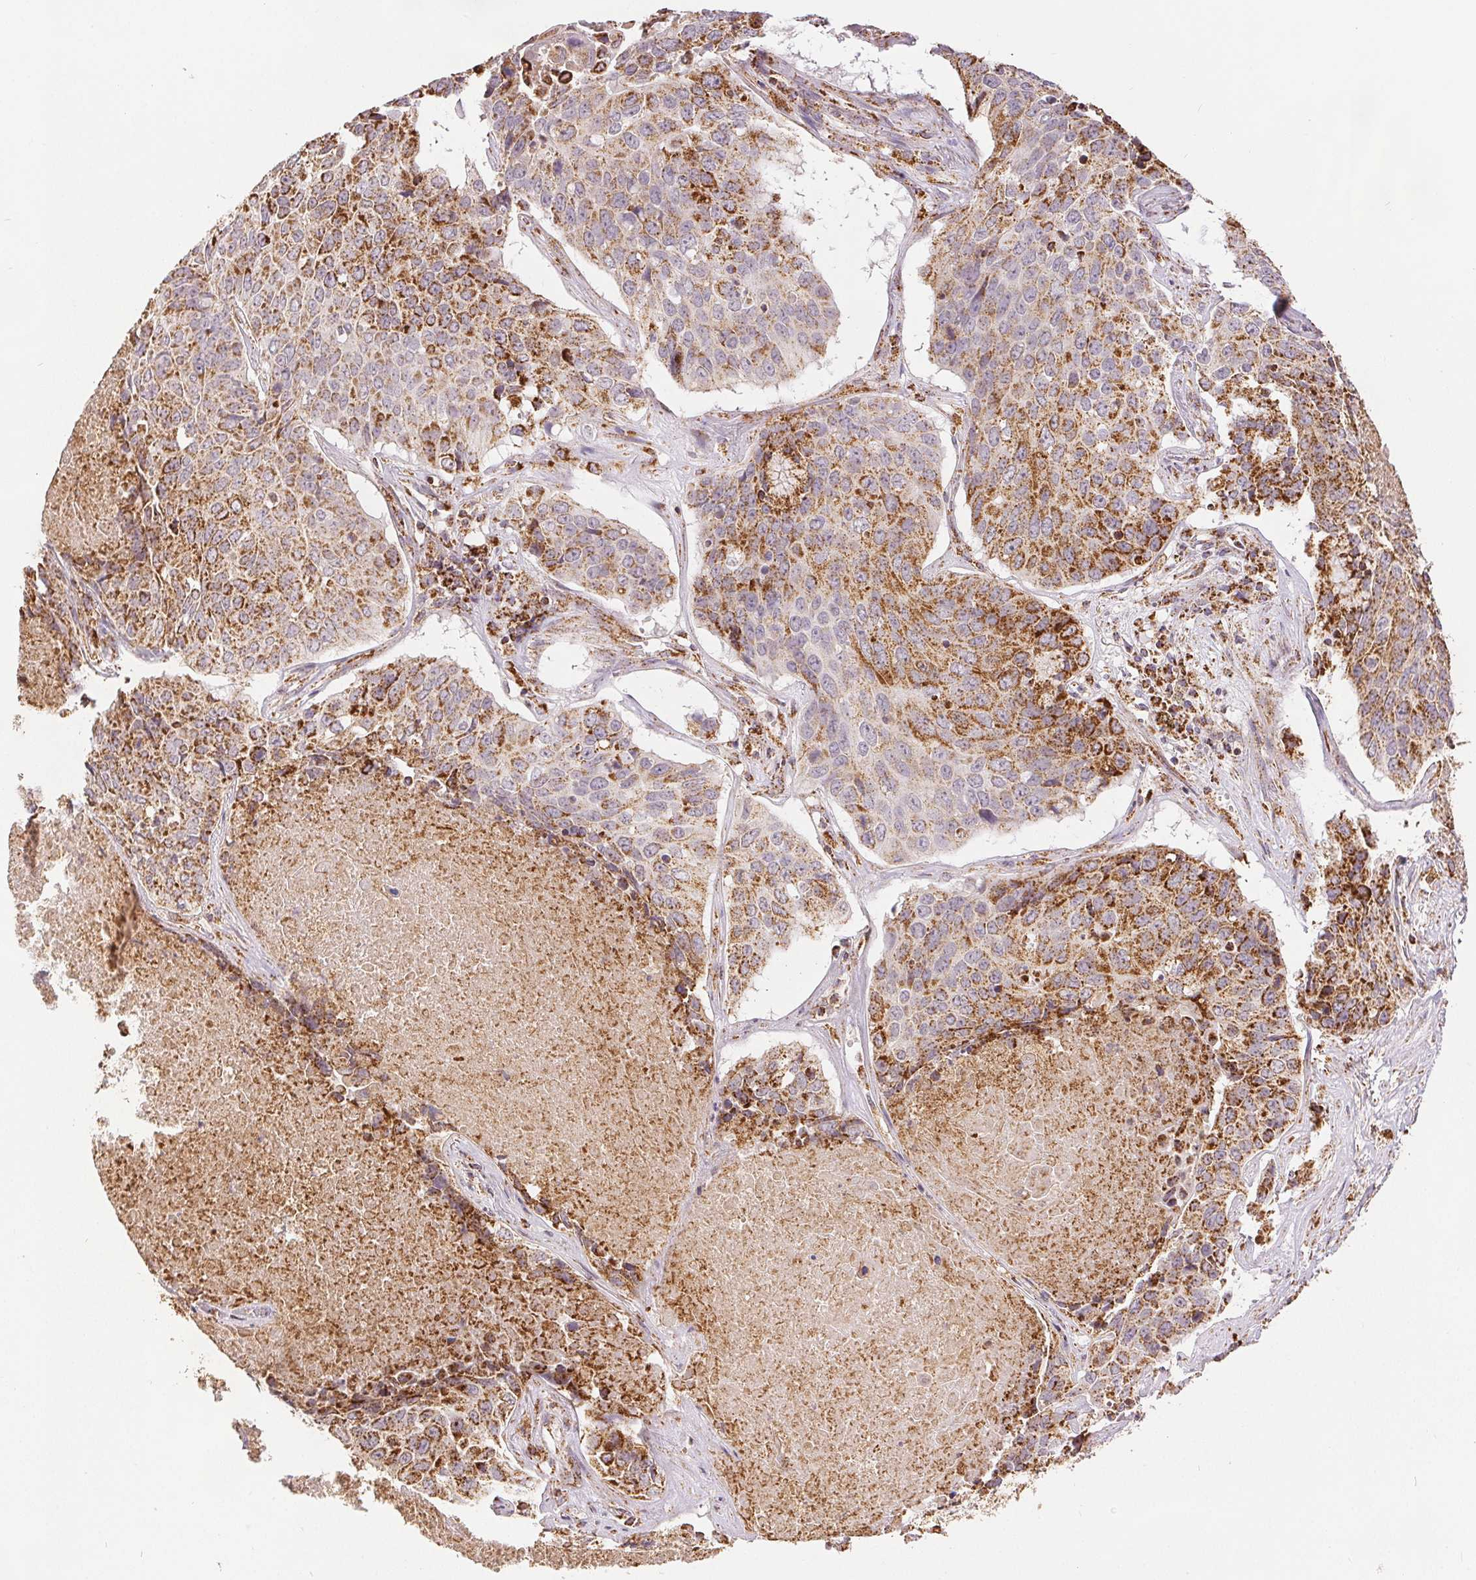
{"staining": {"intensity": "moderate", "quantity": "25%-75%", "location": "cytoplasmic/membranous"}, "tissue": "lung cancer", "cell_type": "Tumor cells", "image_type": "cancer", "snomed": [{"axis": "morphology", "description": "Normal tissue, NOS"}, {"axis": "morphology", "description": "Squamous cell carcinoma, NOS"}, {"axis": "topography", "description": "Bronchus"}, {"axis": "topography", "description": "Lung"}], "caption": "The image exhibits staining of lung squamous cell carcinoma, revealing moderate cytoplasmic/membranous protein positivity (brown color) within tumor cells.", "gene": "SDHB", "patient": {"sex": "male", "age": 64}}